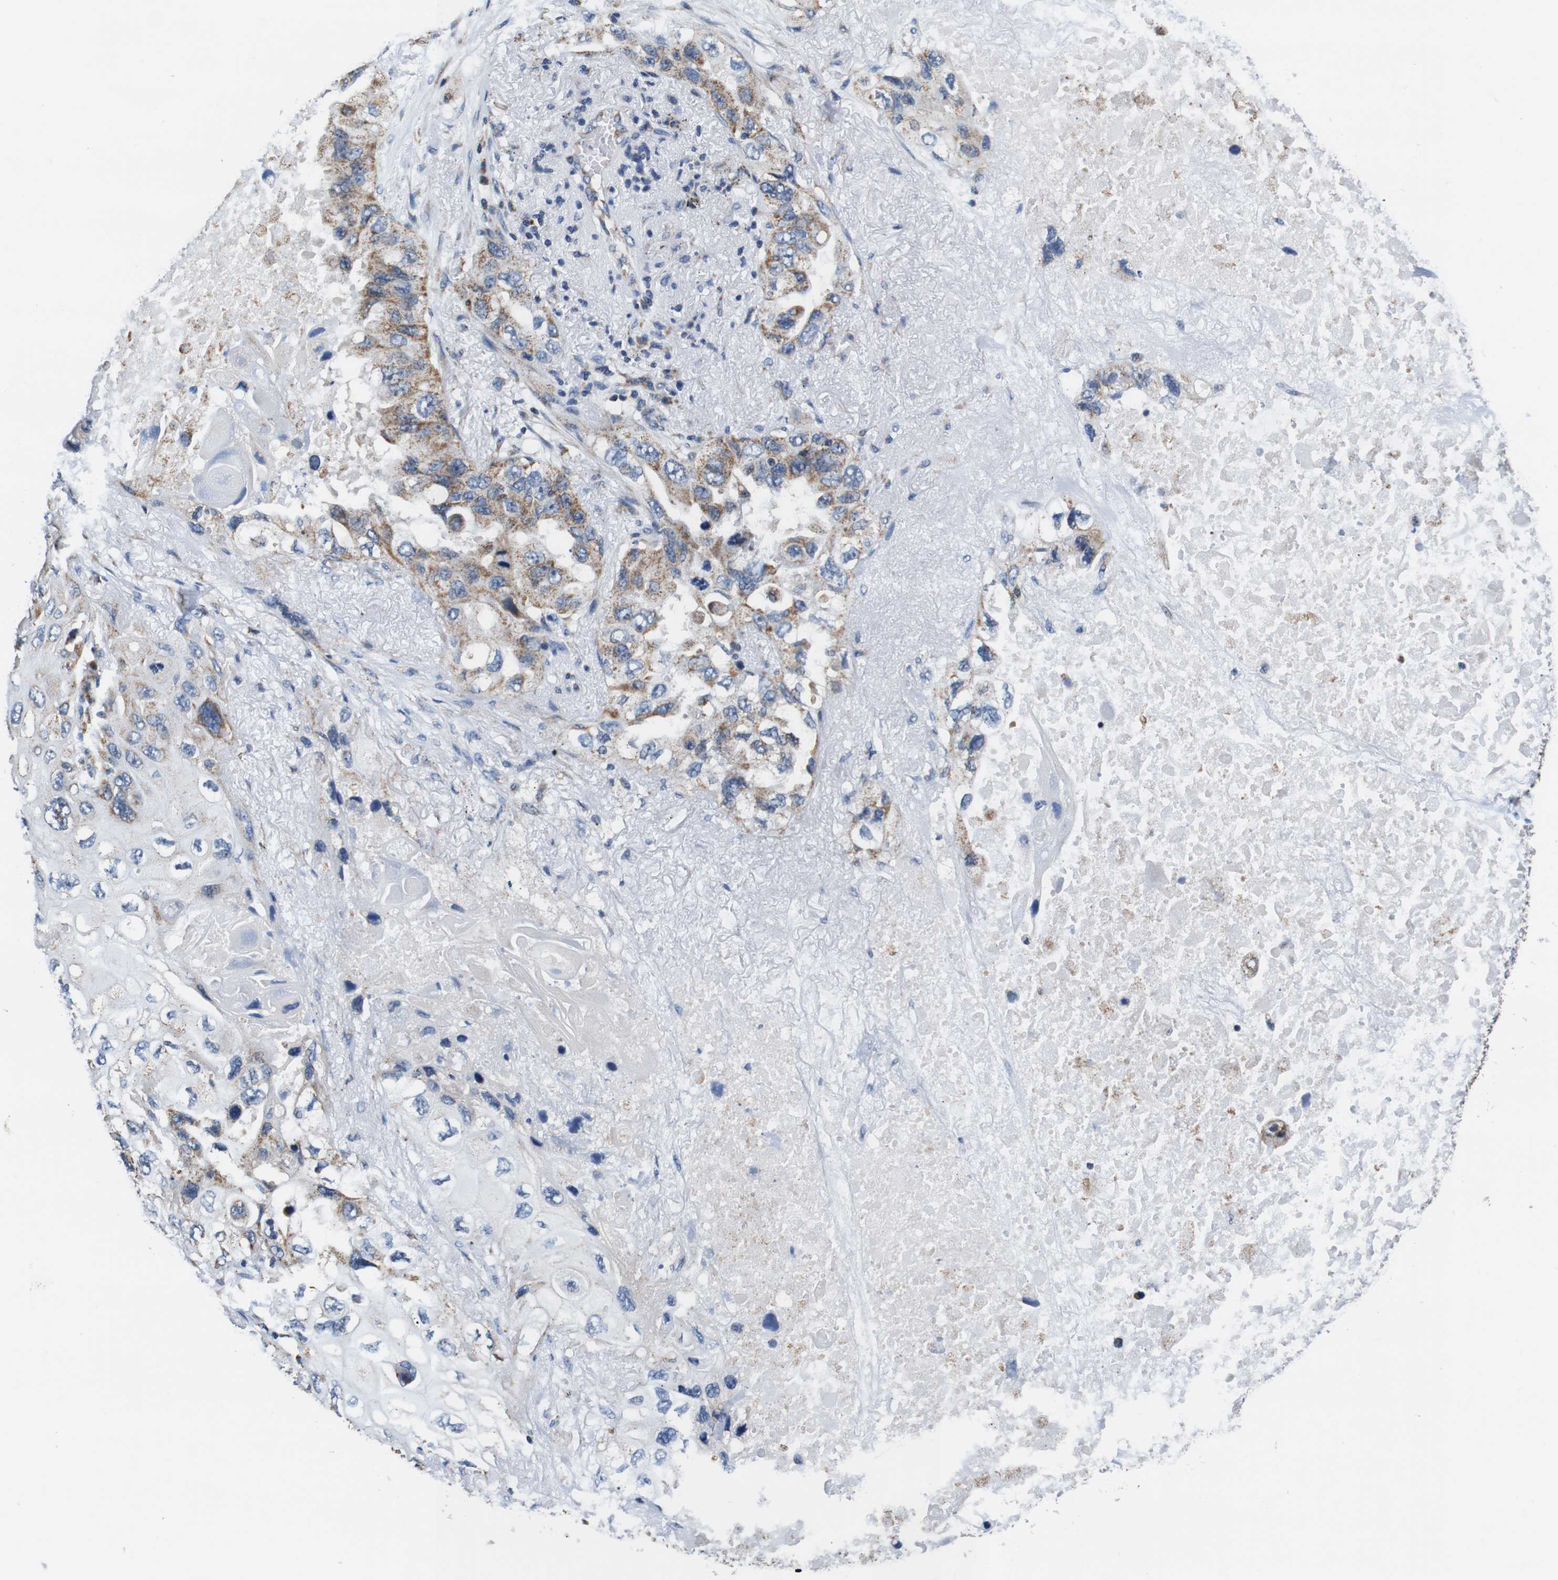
{"staining": {"intensity": "moderate", "quantity": "25%-75%", "location": "cytoplasmic/membranous"}, "tissue": "lung cancer", "cell_type": "Tumor cells", "image_type": "cancer", "snomed": [{"axis": "morphology", "description": "Squamous cell carcinoma, NOS"}, {"axis": "topography", "description": "Lung"}], "caption": "Lung squamous cell carcinoma stained with DAB (3,3'-diaminobenzidine) immunohistochemistry demonstrates medium levels of moderate cytoplasmic/membranous staining in about 25%-75% of tumor cells.", "gene": "LRP4", "patient": {"sex": "female", "age": 73}}